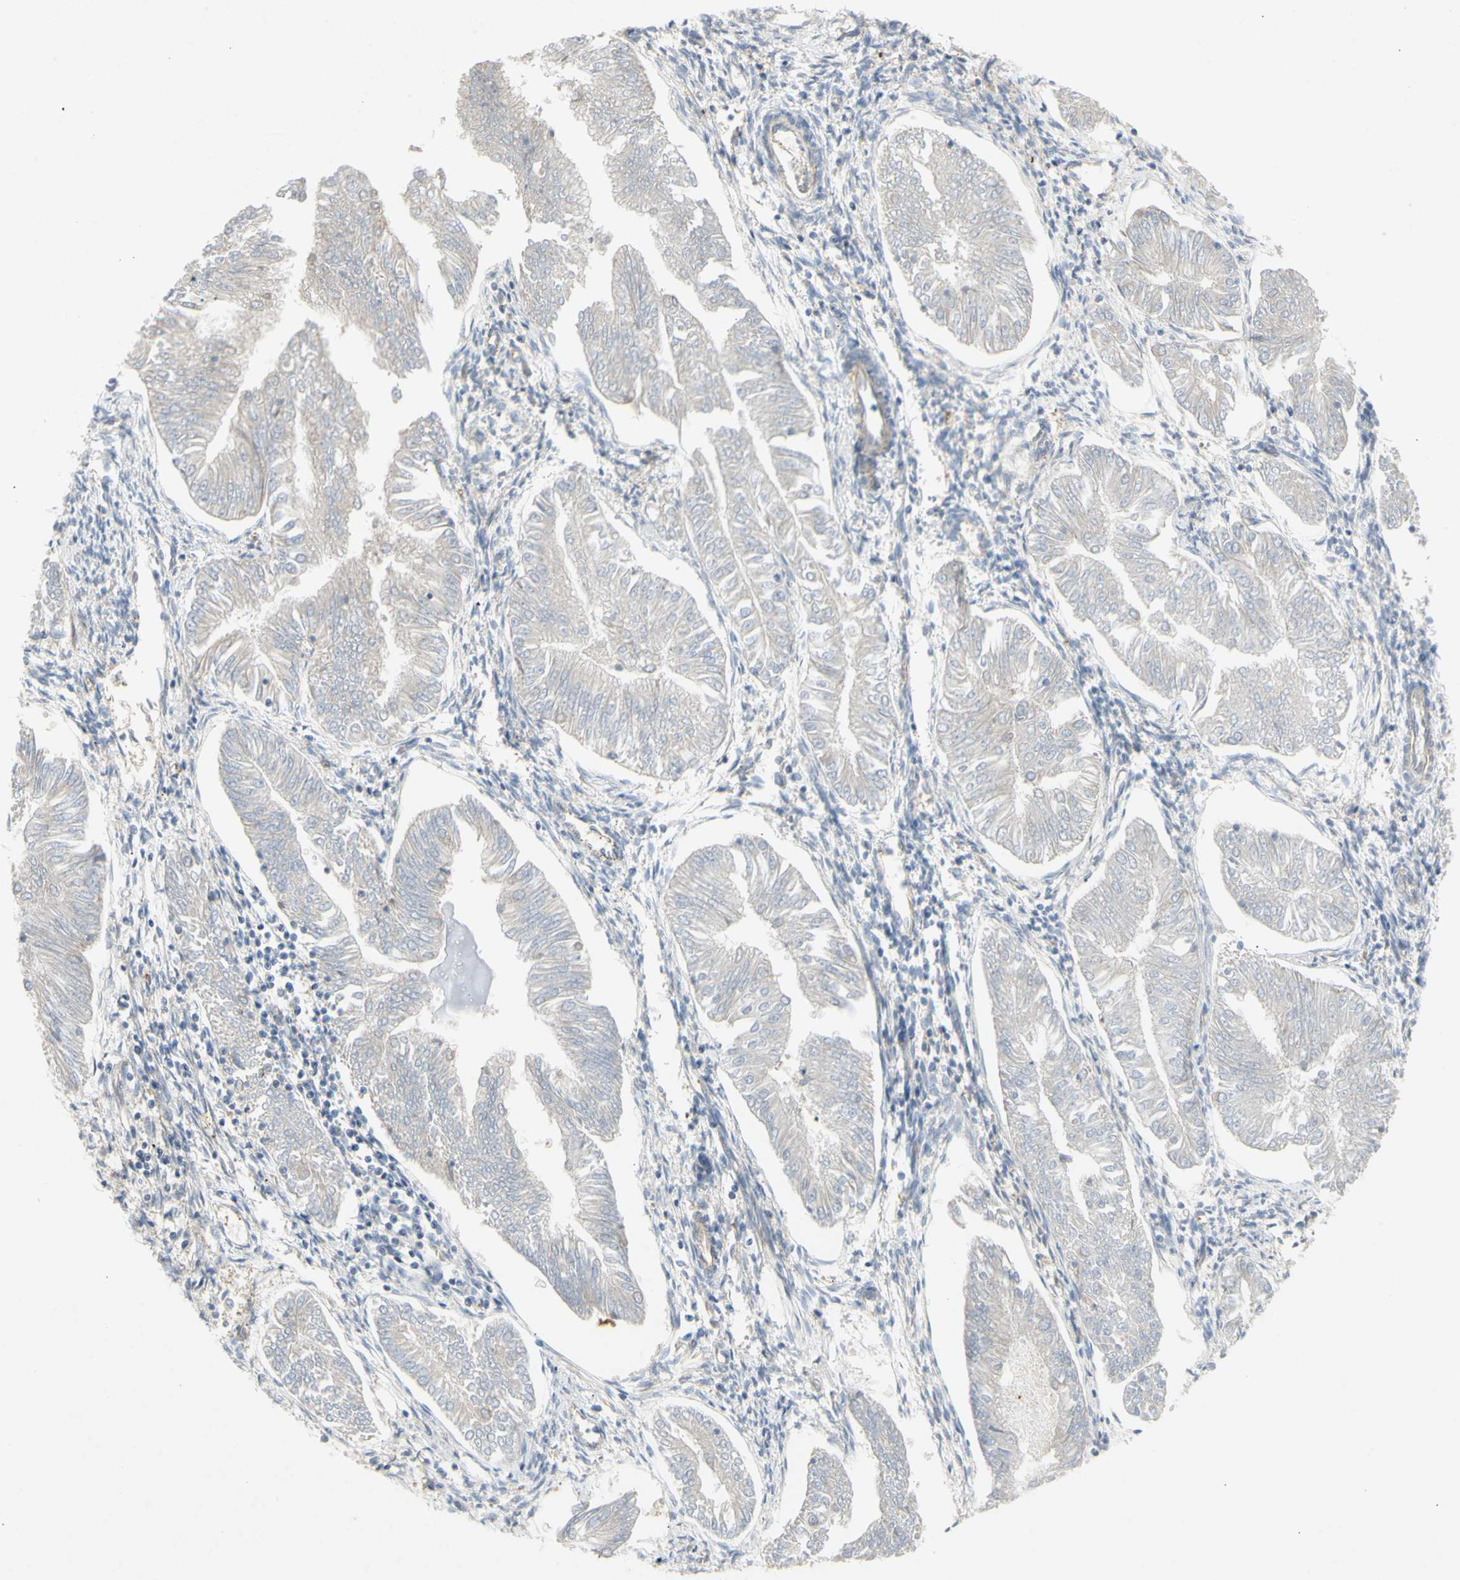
{"staining": {"intensity": "negative", "quantity": "none", "location": "none"}, "tissue": "endometrial cancer", "cell_type": "Tumor cells", "image_type": "cancer", "snomed": [{"axis": "morphology", "description": "Adenocarcinoma, NOS"}, {"axis": "topography", "description": "Endometrium"}], "caption": "DAB (3,3'-diaminobenzidine) immunohistochemical staining of human endometrial cancer demonstrates no significant expression in tumor cells.", "gene": "KLC1", "patient": {"sex": "female", "age": 53}}